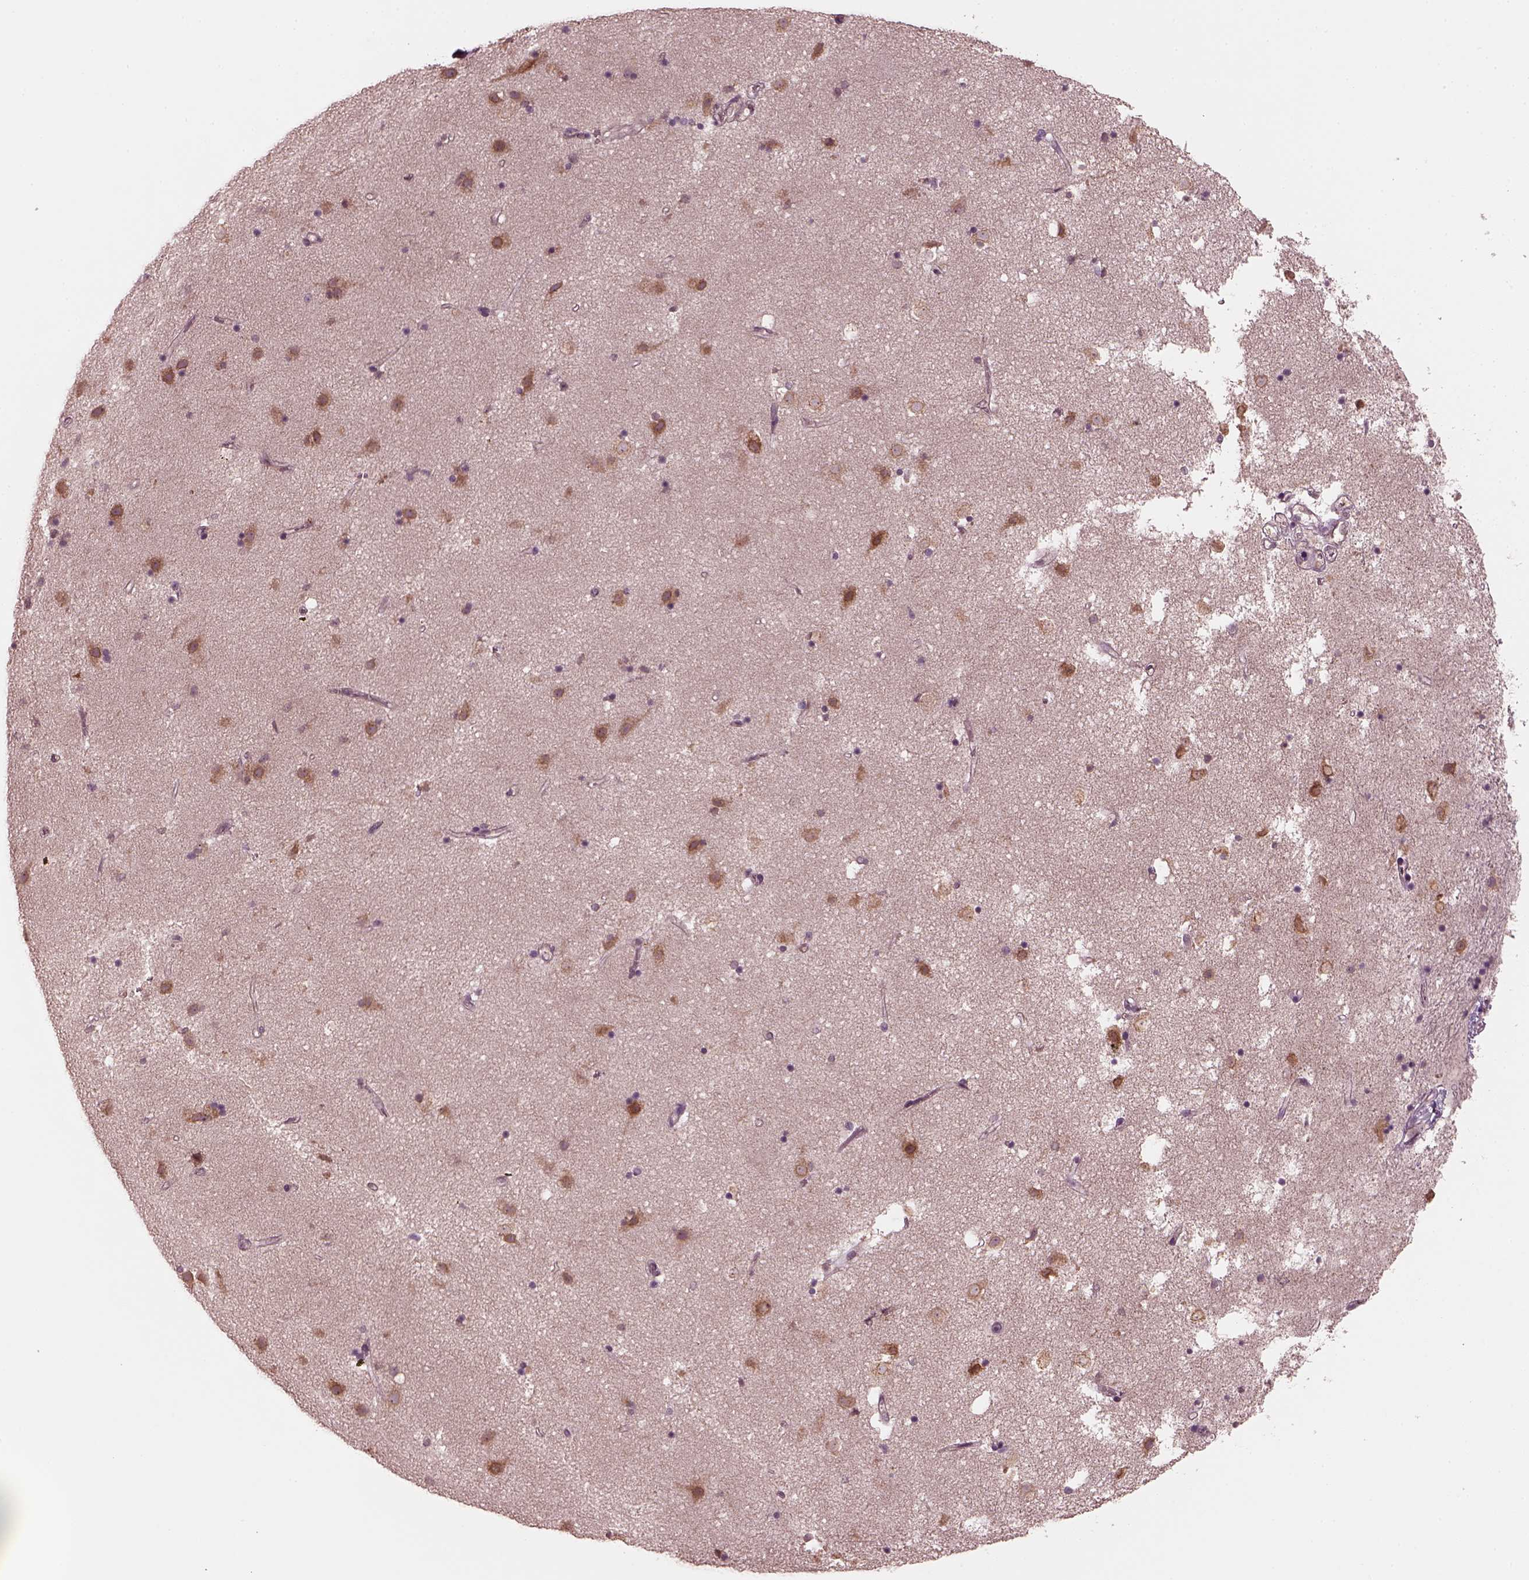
{"staining": {"intensity": "negative", "quantity": "none", "location": "none"}, "tissue": "caudate", "cell_type": "Glial cells", "image_type": "normal", "snomed": [{"axis": "morphology", "description": "Normal tissue, NOS"}, {"axis": "topography", "description": "Lateral ventricle wall"}], "caption": "Glial cells show no significant protein expression in benign caudate.", "gene": "PORCN", "patient": {"sex": "female", "age": 71}}